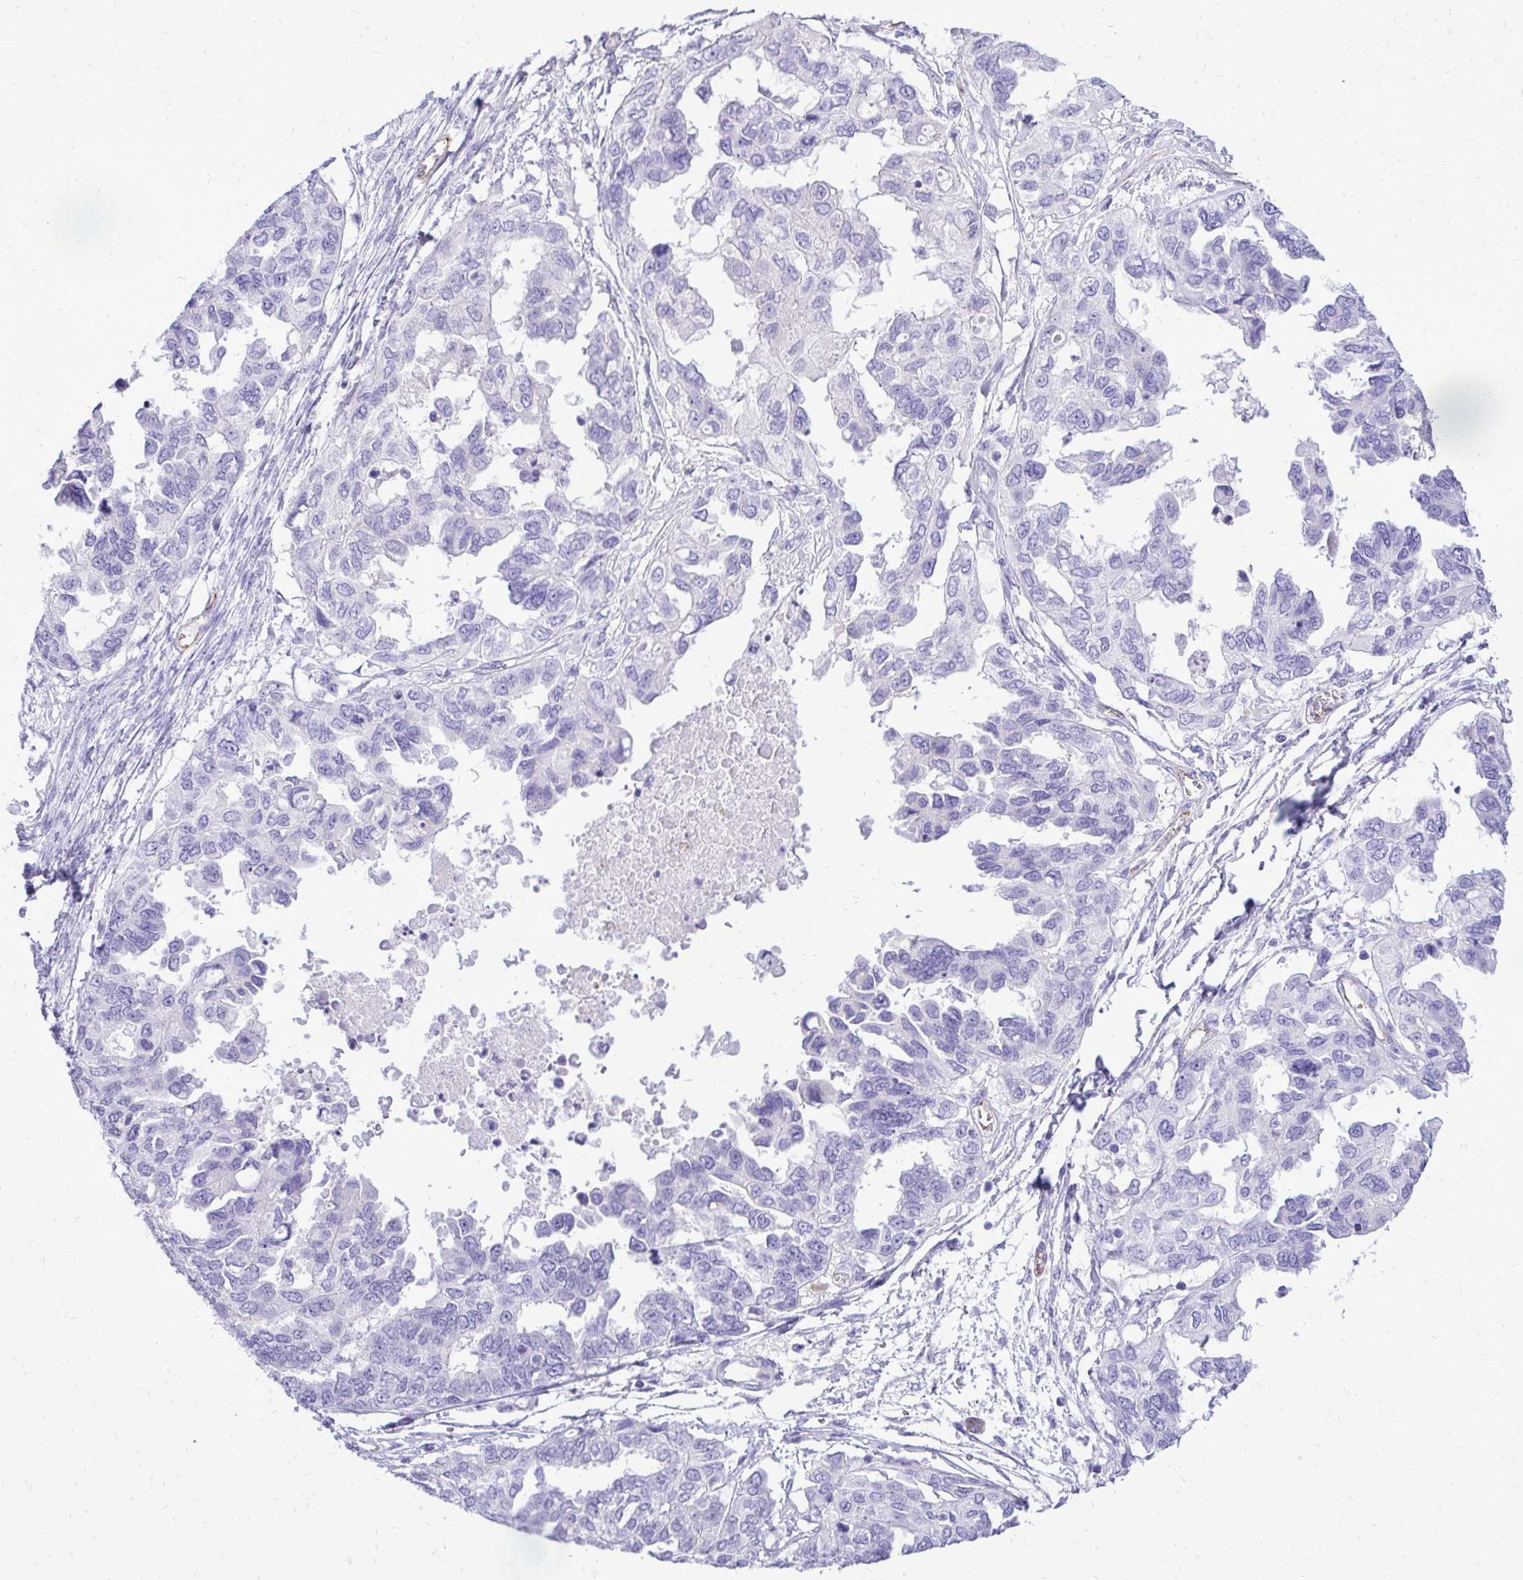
{"staining": {"intensity": "negative", "quantity": "none", "location": "none"}, "tissue": "ovarian cancer", "cell_type": "Tumor cells", "image_type": "cancer", "snomed": [{"axis": "morphology", "description": "Cystadenocarcinoma, serous, NOS"}, {"axis": "topography", "description": "Ovary"}], "caption": "Immunohistochemistry photomicrograph of human ovarian cancer (serous cystadenocarcinoma) stained for a protein (brown), which reveals no staining in tumor cells.", "gene": "PELI3", "patient": {"sex": "female", "age": 53}}